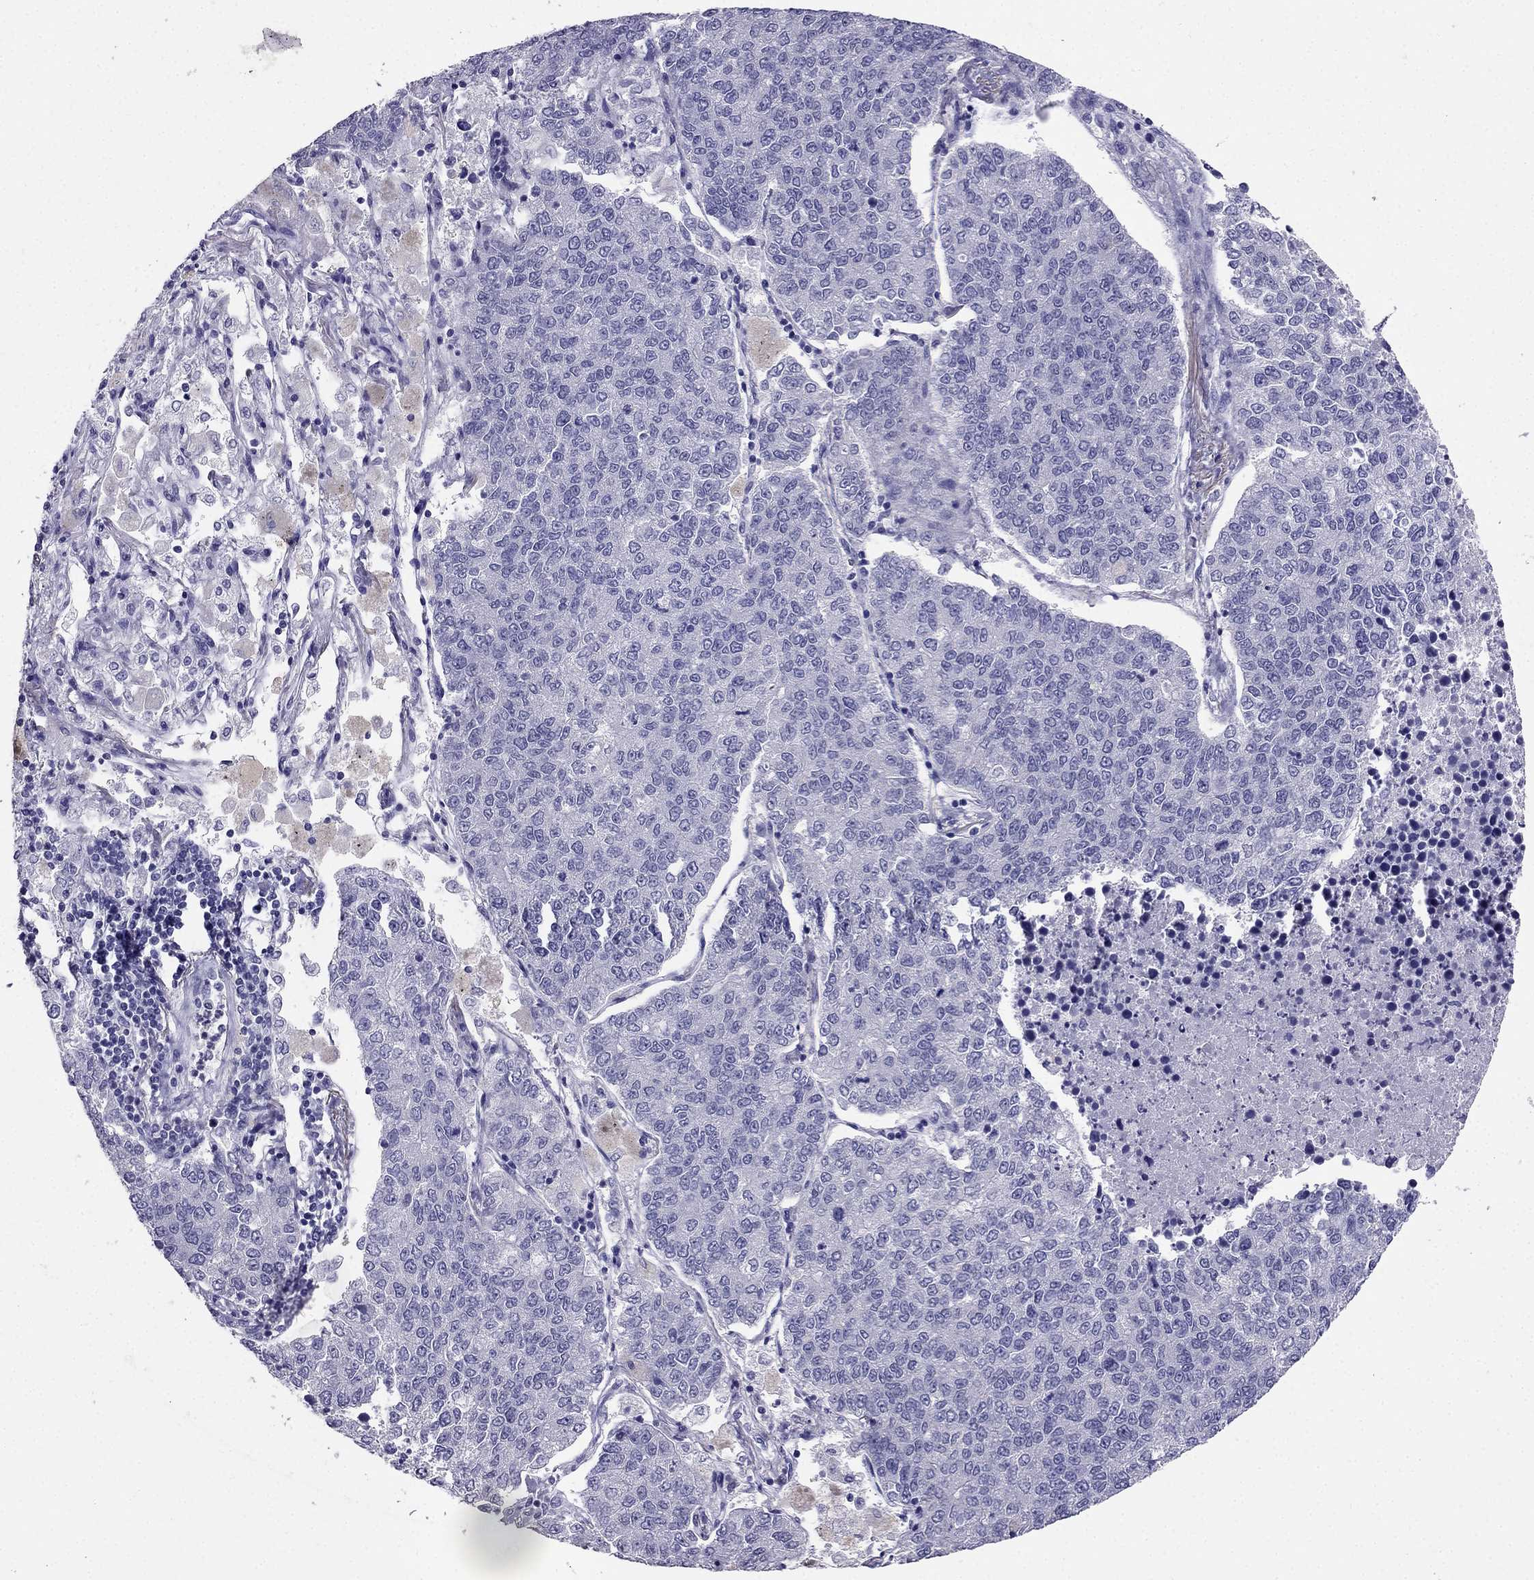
{"staining": {"intensity": "negative", "quantity": "none", "location": "none"}, "tissue": "lung cancer", "cell_type": "Tumor cells", "image_type": "cancer", "snomed": [{"axis": "morphology", "description": "Adenocarcinoma, NOS"}, {"axis": "topography", "description": "Lung"}], "caption": "The photomicrograph displays no significant positivity in tumor cells of lung cancer.", "gene": "ARID3A", "patient": {"sex": "male", "age": 49}}